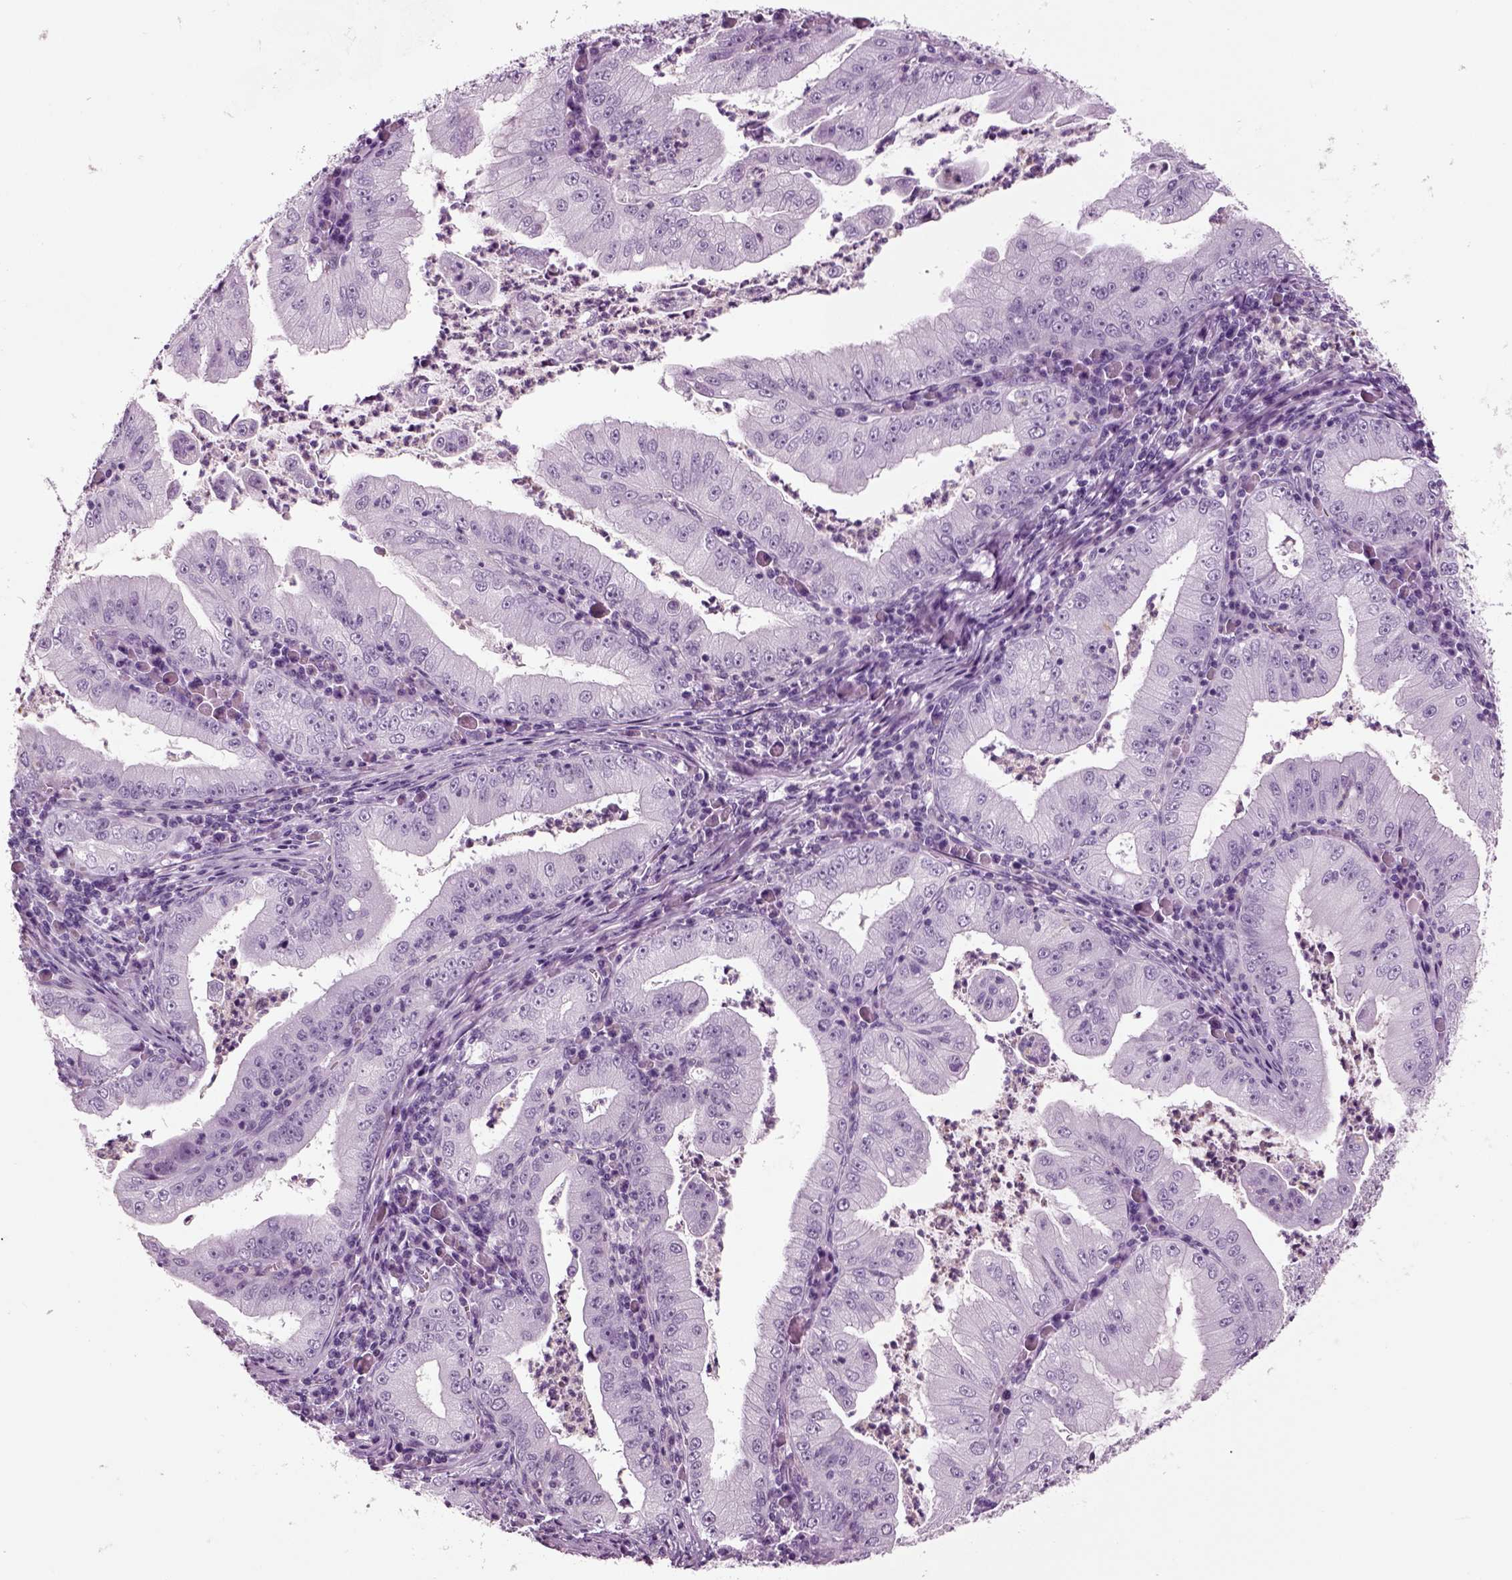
{"staining": {"intensity": "negative", "quantity": "none", "location": "none"}, "tissue": "stomach cancer", "cell_type": "Tumor cells", "image_type": "cancer", "snomed": [{"axis": "morphology", "description": "Adenocarcinoma, NOS"}, {"axis": "topography", "description": "Stomach"}], "caption": "This is an immunohistochemistry photomicrograph of human adenocarcinoma (stomach). There is no positivity in tumor cells.", "gene": "CRABP1", "patient": {"sex": "male", "age": 76}}